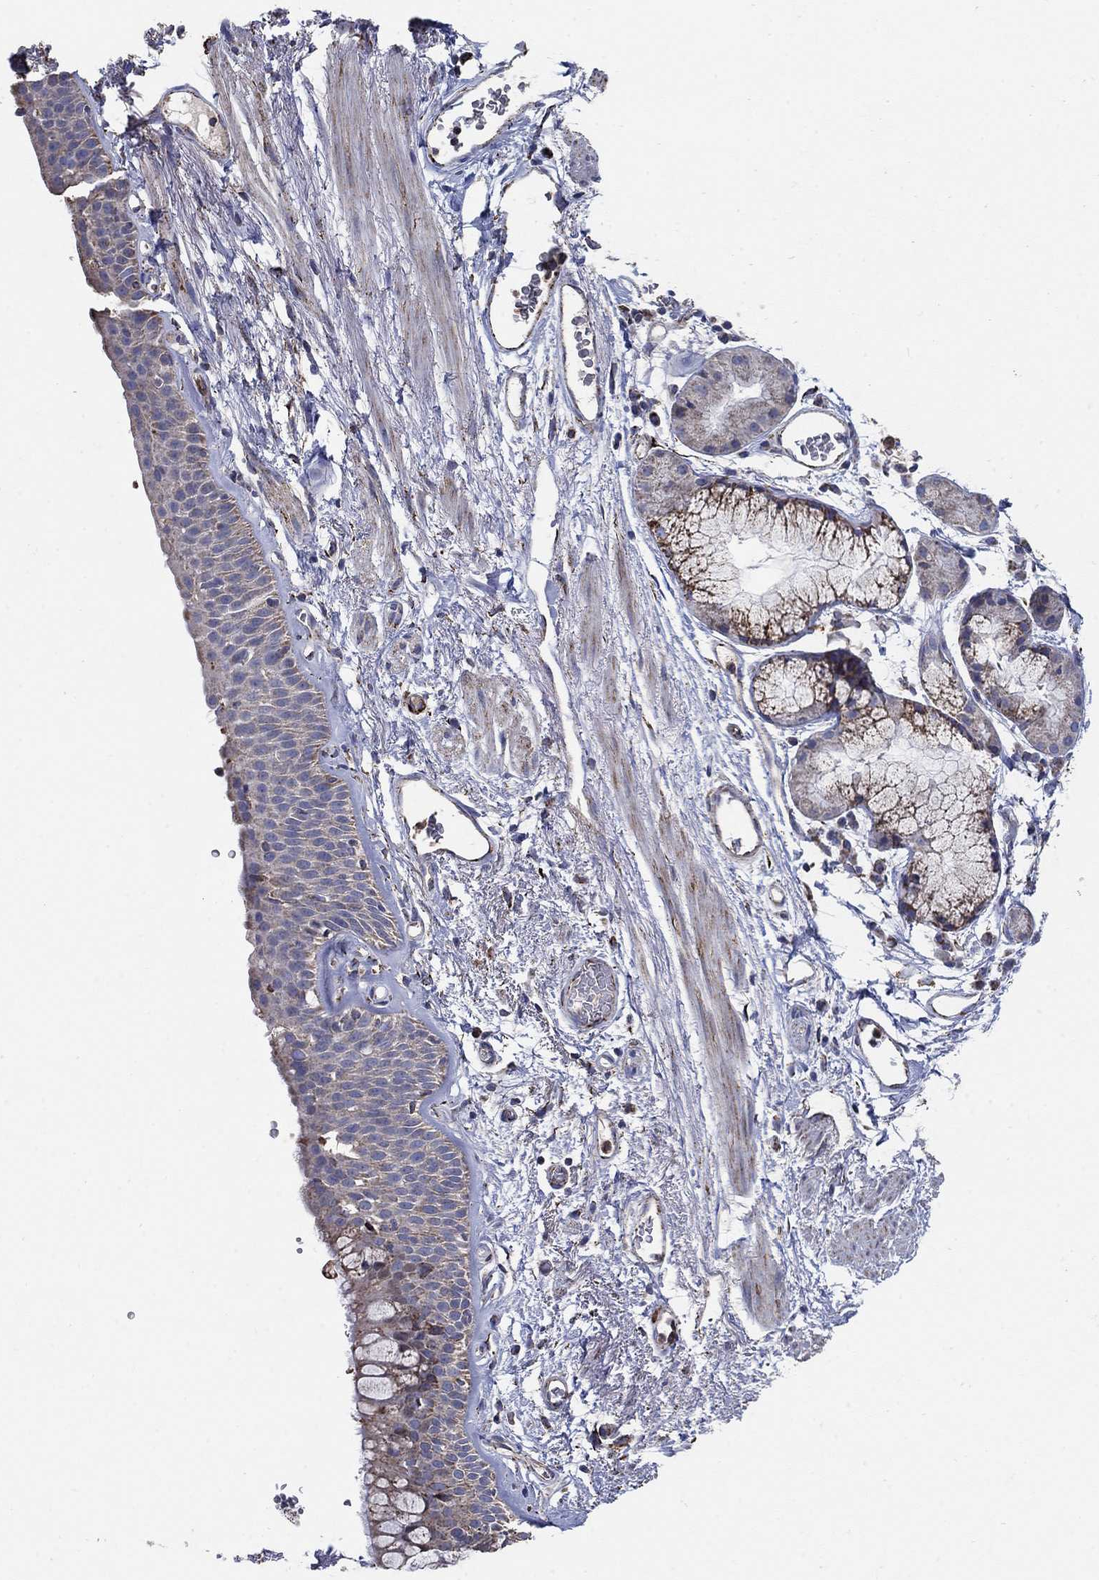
{"staining": {"intensity": "weak", "quantity": ">75%", "location": "cytoplasmic/membranous"}, "tissue": "bronchus", "cell_type": "Respiratory epithelial cells", "image_type": "normal", "snomed": [{"axis": "morphology", "description": "Normal tissue, NOS"}, {"axis": "topography", "description": "Bronchus"}, {"axis": "topography", "description": "Lung"}], "caption": "DAB immunohistochemical staining of normal bronchus displays weak cytoplasmic/membranous protein staining in approximately >75% of respiratory epithelial cells.", "gene": "PNPLA2", "patient": {"sex": "female", "age": 57}}